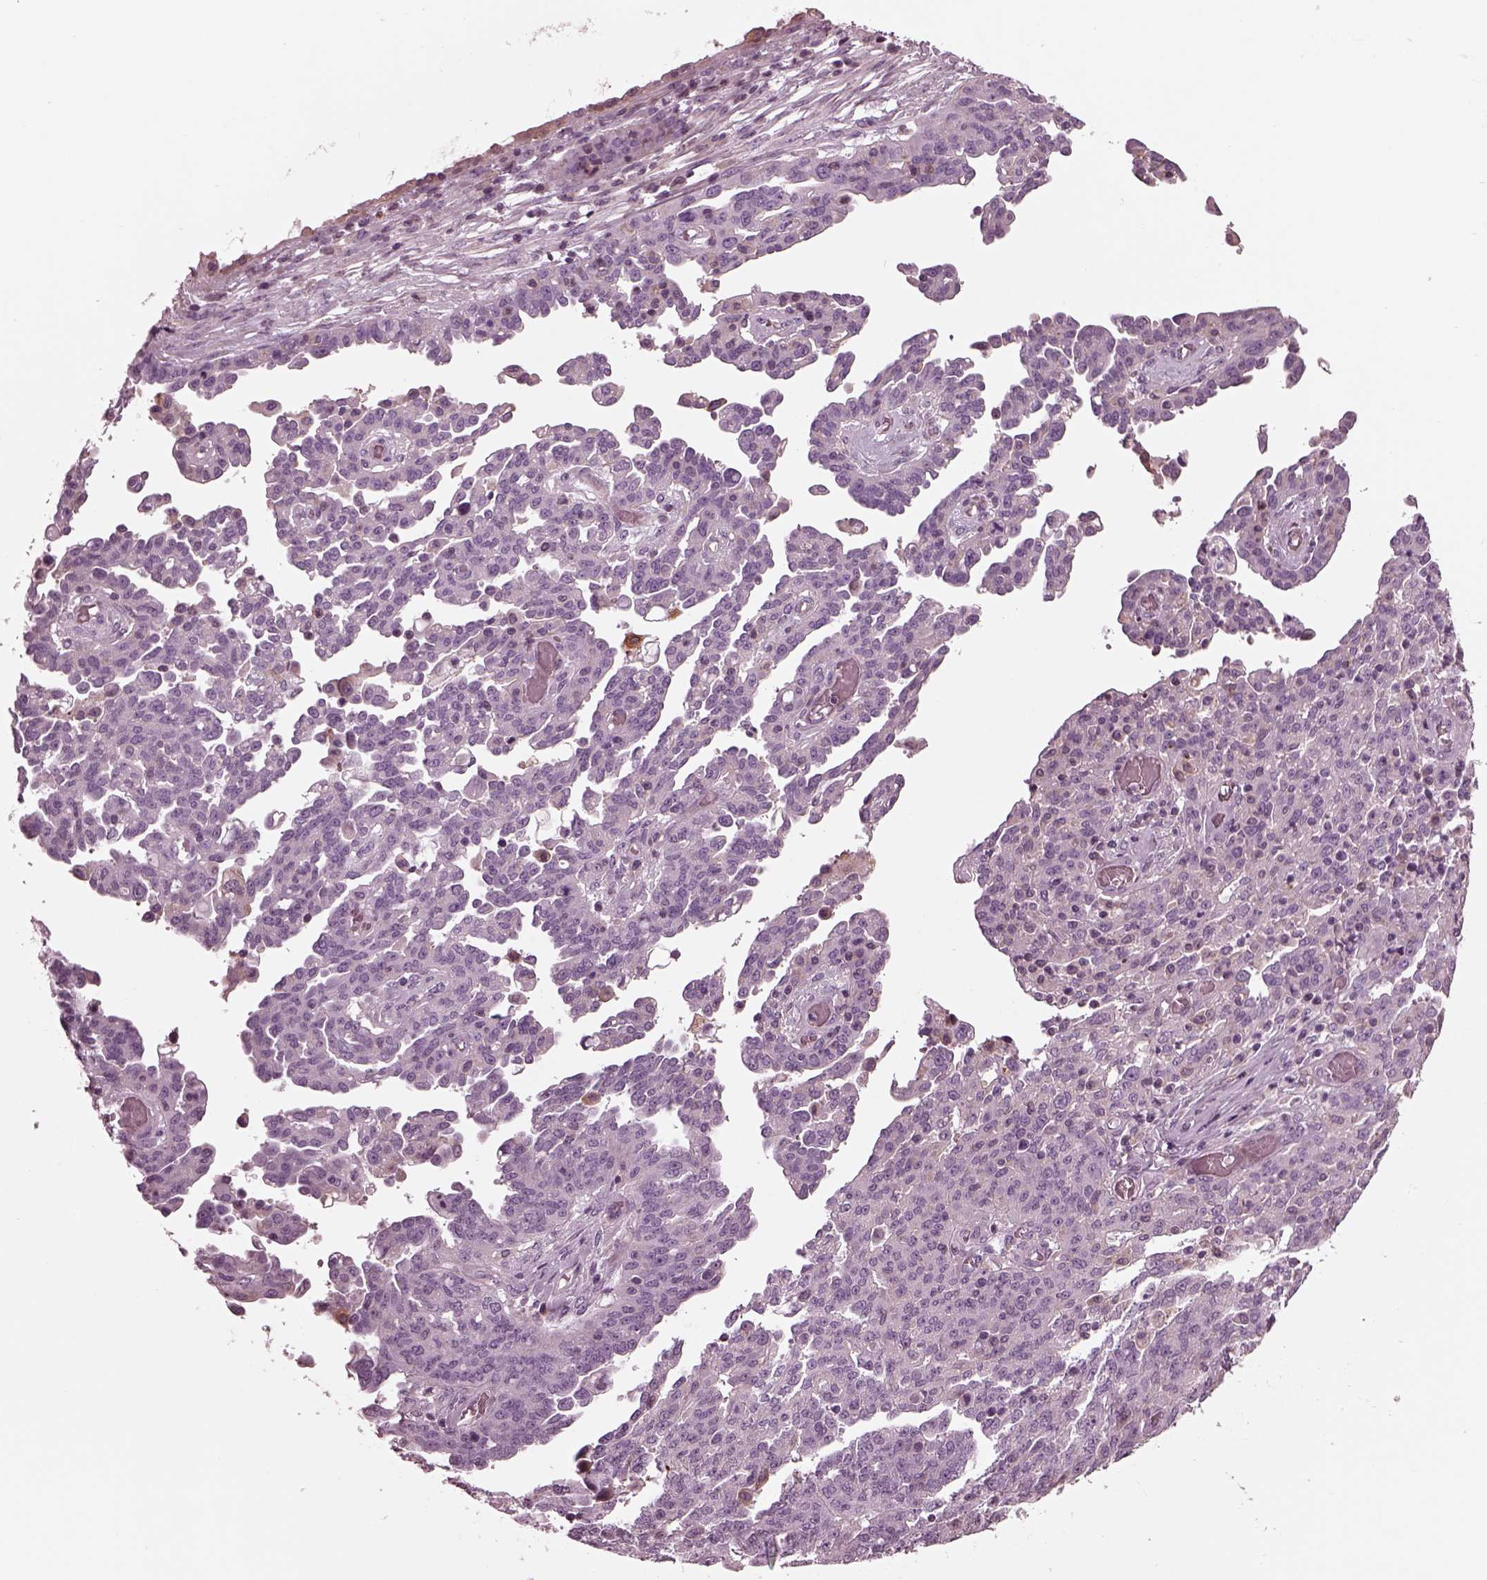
{"staining": {"intensity": "negative", "quantity": "none", "location": "none"}, "tissue": "ovarian cancer", "cell_type": "Tumor cells", "image_type": "cancer", "snomed": [{"axis": "morphology", "description": "Cystadenocarcinoma, serous, NOS"}, {"axis": "topography", "description": "Ovary"}], "caption": "Protein analysis of ovarian cancer displays no significant positivity in tumor cells. (Brightfield microscopy of DAB (3,3'-diaminobenzidine) IHC at high magnification).", "gene": "GDF11", "patient": {"sex": "female", "age": 67}}